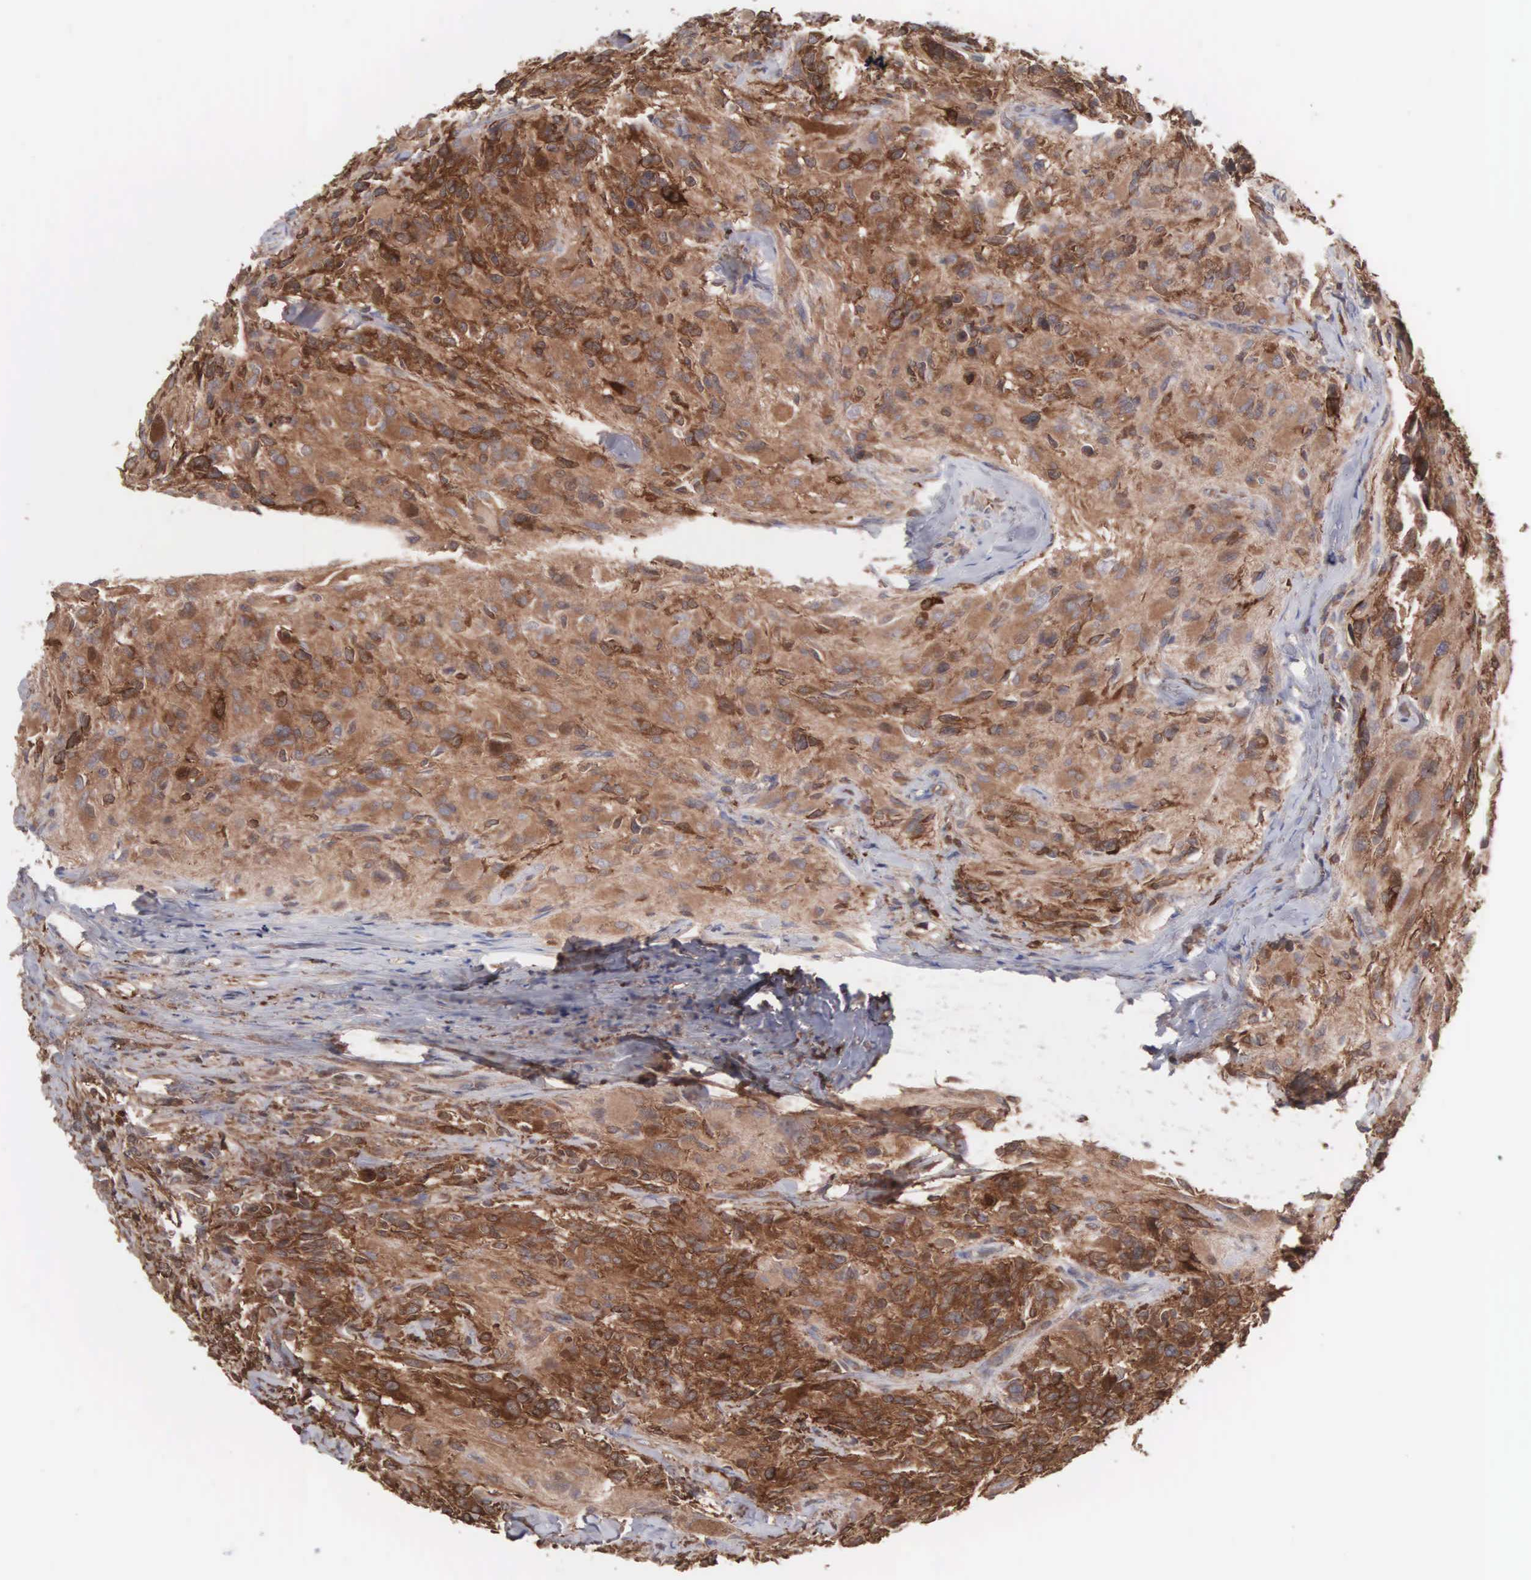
{"staining": {"intensity": "strong", "quantity": ">75%", "location": "cytoplasmic/membranous"}, "tissue": "glioma", "cell_type": "Tumor cells", "image_type": "cancer", "snomed": [{"axis": "morphology", "description": "Glioma, malignant, High grade"}, {"axis": "topography", "description": "Brain"}], "caption": "Malignant glioma (high-grade) stained with a brown dye reveals strong cytoplasmic/membranous positive staining in about >75% of tumor cells.", "gene": "MTHFD1", "patient": {"sex": "male", "age": 69}}